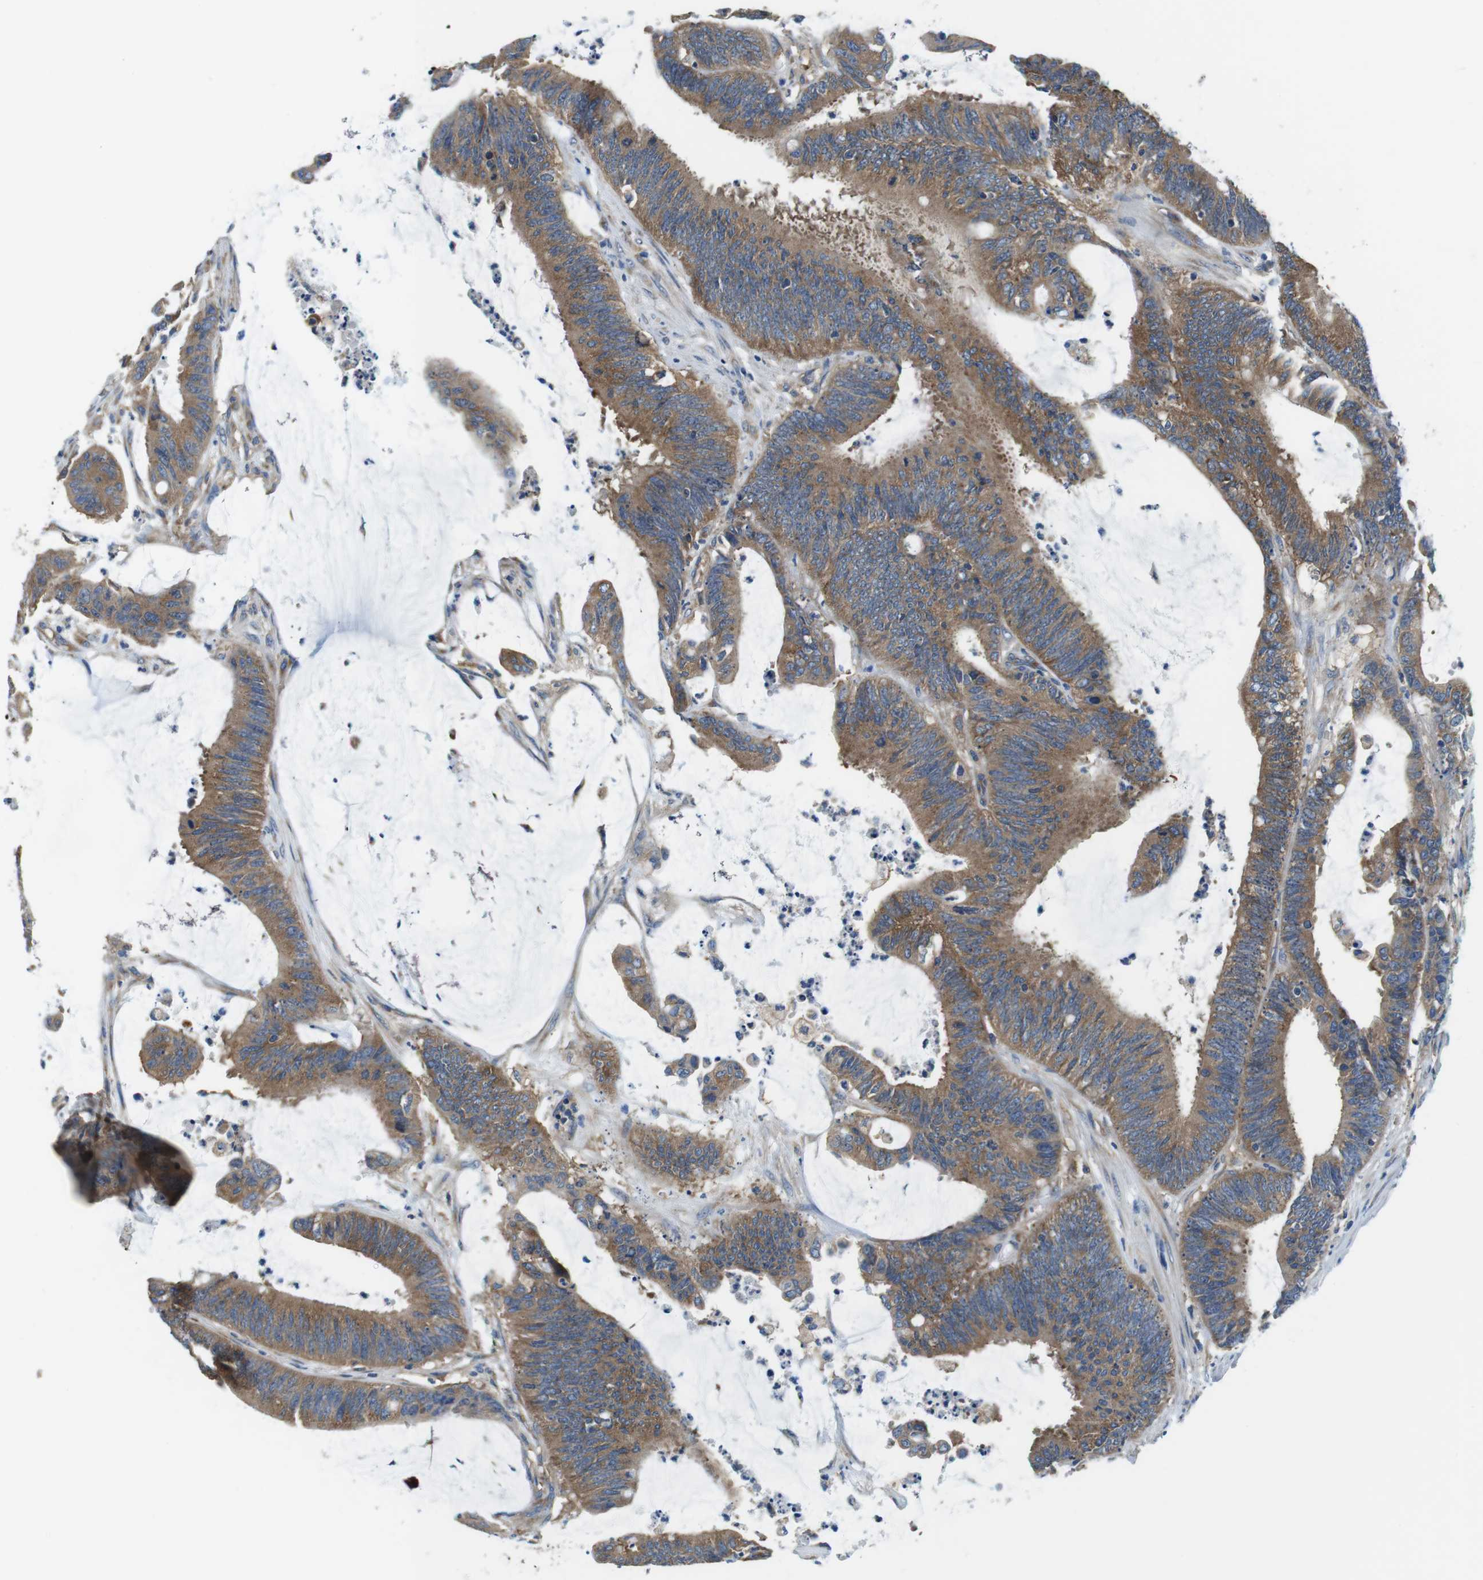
{"staining": {"intensity": "moderate", "quantity": ">75%", "location": "cytoplasmic/membranous"}, "tissue": "colorectal cancer", "cell_type": "Tumor cells", "image_type": "cancer", "snomed": [{"axis": "morphology", "description": "Adenocarcinoma, NOS"}, {"axis": "topography", "description": "Rectum"}], "caption": "Immunohistochemistry histopathology image of colorectal cancer (adenocarcinoma) stained for a protein (brown), which exhibits medium levels of moderate cytoplasmic/membranous staining in about >75% of tumor cells.", "gene": "DENND4C", "patient": {"sex": "female", "age": 66}}